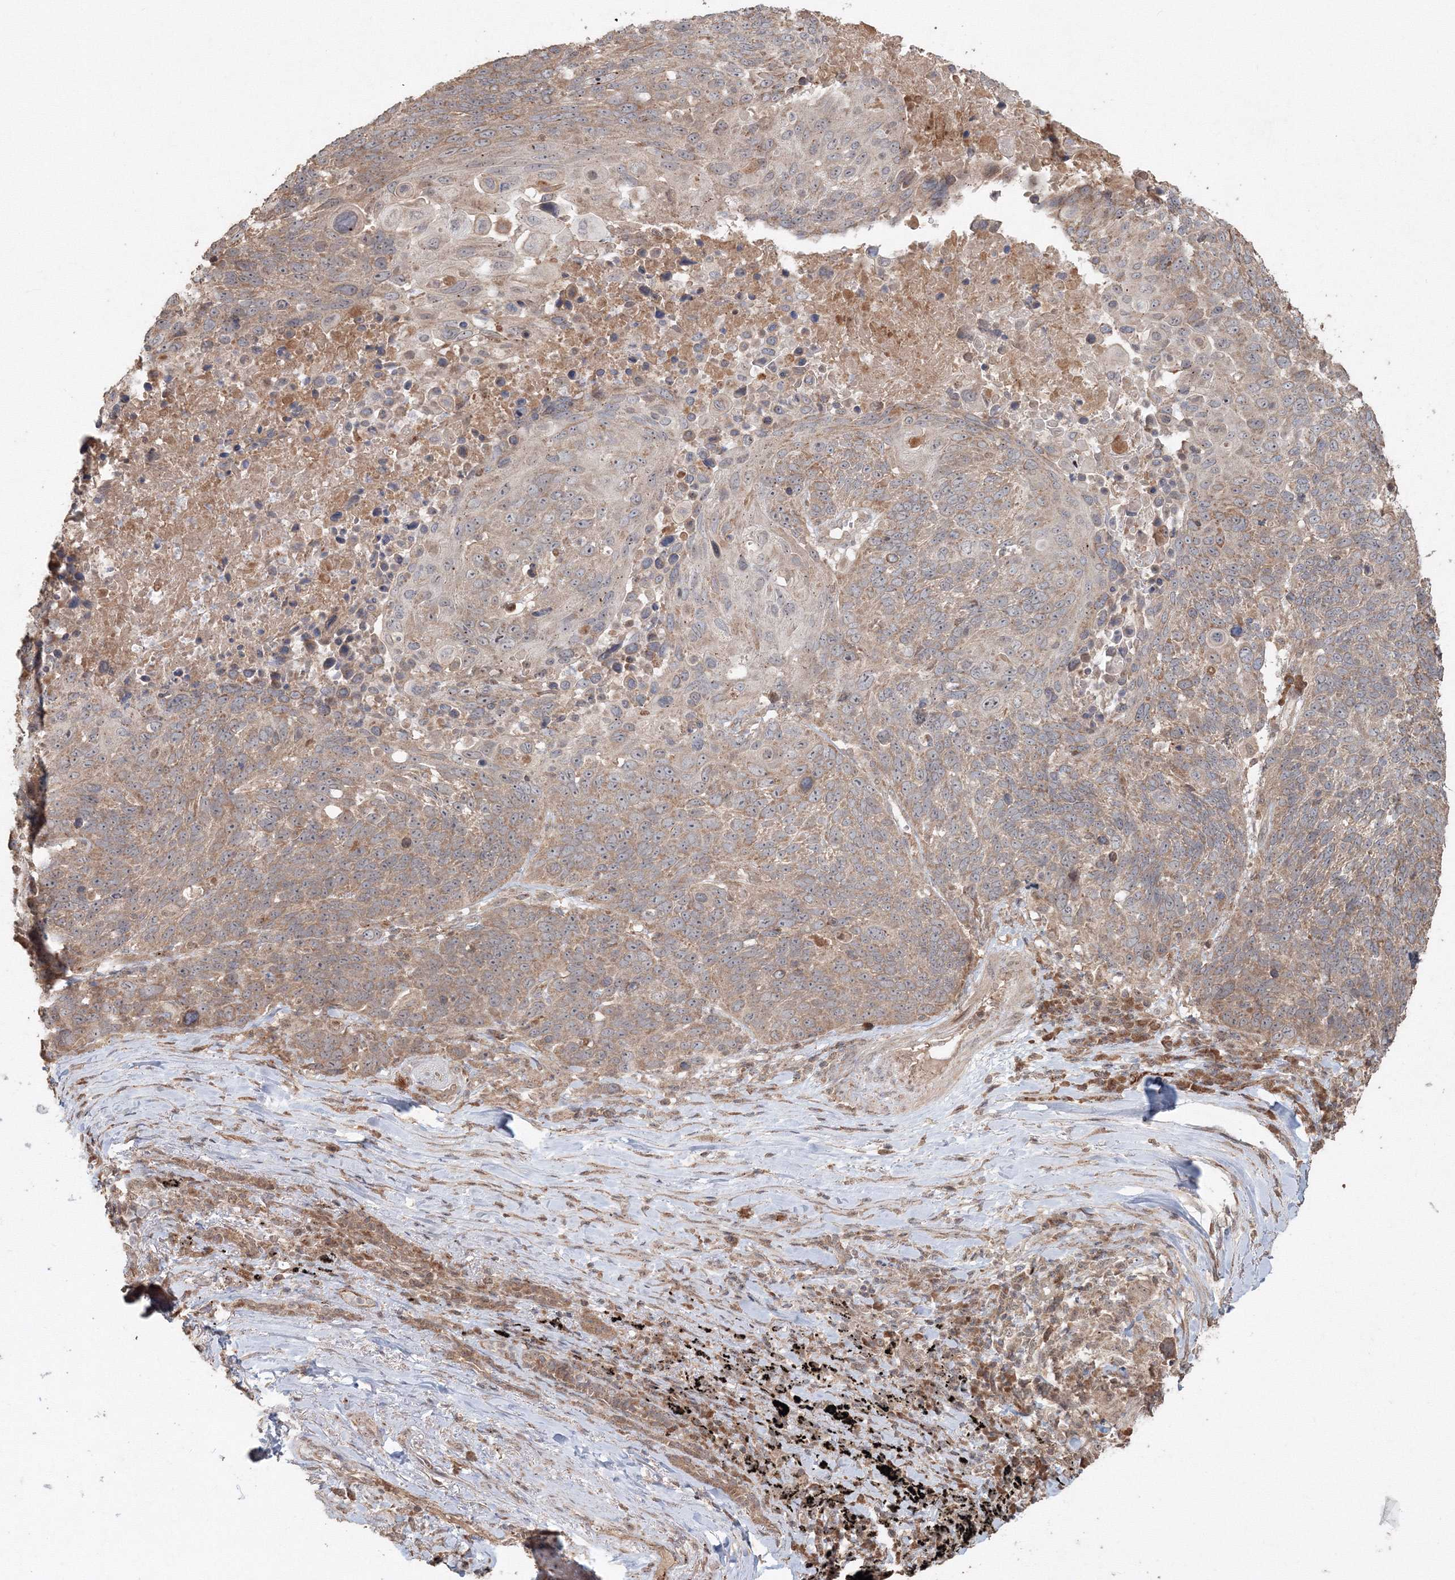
{"staining": {"intensity": "weak", "quantity": "25%-75%", "location": "cytoplasmic/membranous"}, "tissue": "lung cancer", "cell_type": "Tumor cells", "image_type": "cancer", "snomed": [{"axis": "morphology", "description": "Squamous cell carcinoma, NOS"}, {"axis": "topography", "description": "Lung"}], "caption": "Immunohistochemistry of human lung cancer reveals low levels of weak cytoplasmic/membranous staining in approximately 25%-75% of tumor cells.", "gene": "ANAPC16", "patient": {"sex": "male", "age": 66}}